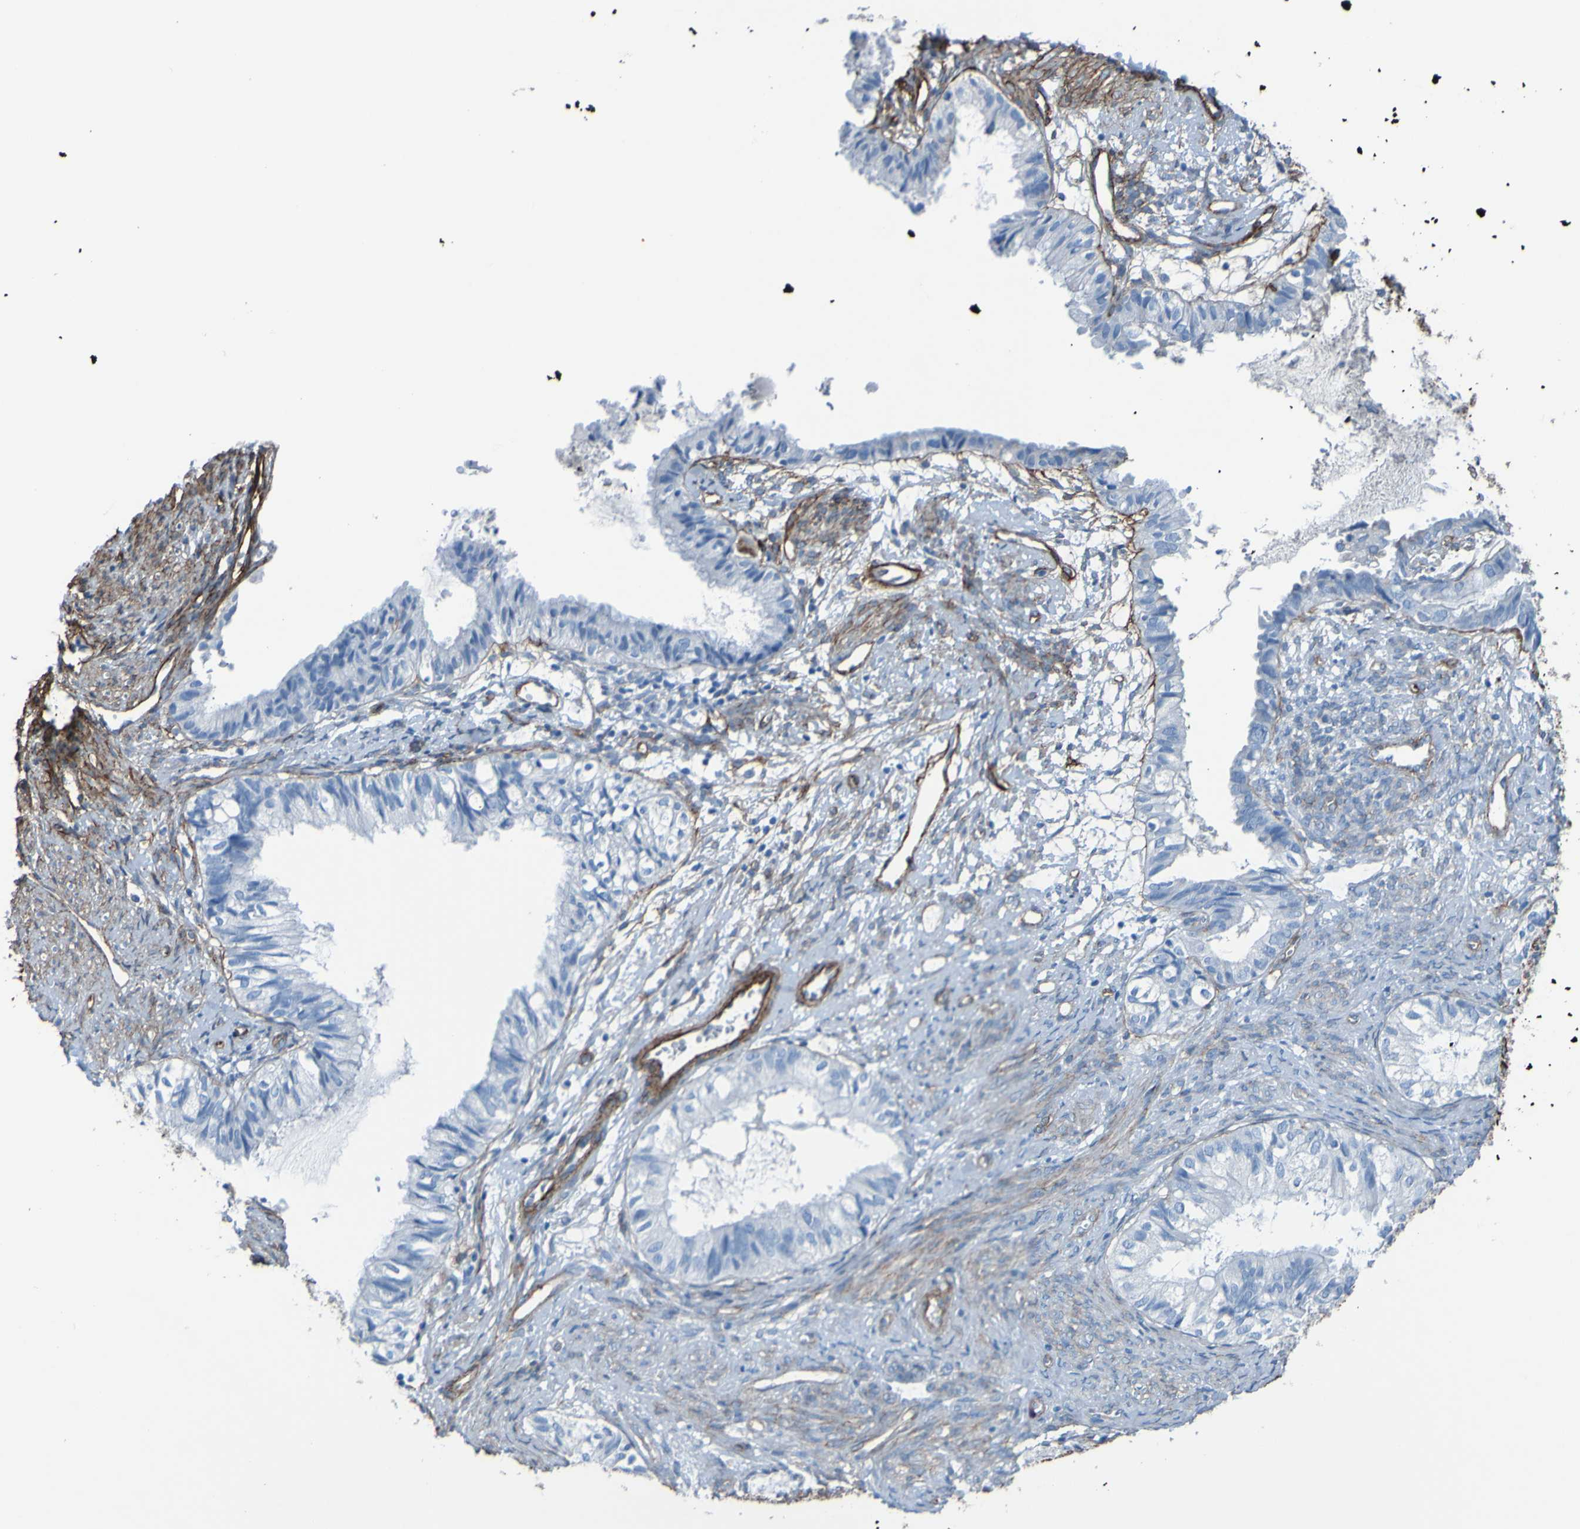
{"staining": {"intensity": "negative", "quantity": "none", "location": "none"}, "tissue": "cervical cancer", "cell_type": "Tumor cells", "image_type": "cancer", "snomed": [{"axis": "morphology", "description": "Normal tissue, NOS"}, {"axis": "morphology", "description": "Adenocarcinoma, NOS"}, {"axis": "topography", "description": "Cervix"}, {"axis": "topography", "description": "Endometrium"}], "caption": "Immunohistochemical staining of cervical cancer exhibits no significant staining in tumor cells.", "gene": "COL4A2", "patient": {"sex": "female", "age": 86}}